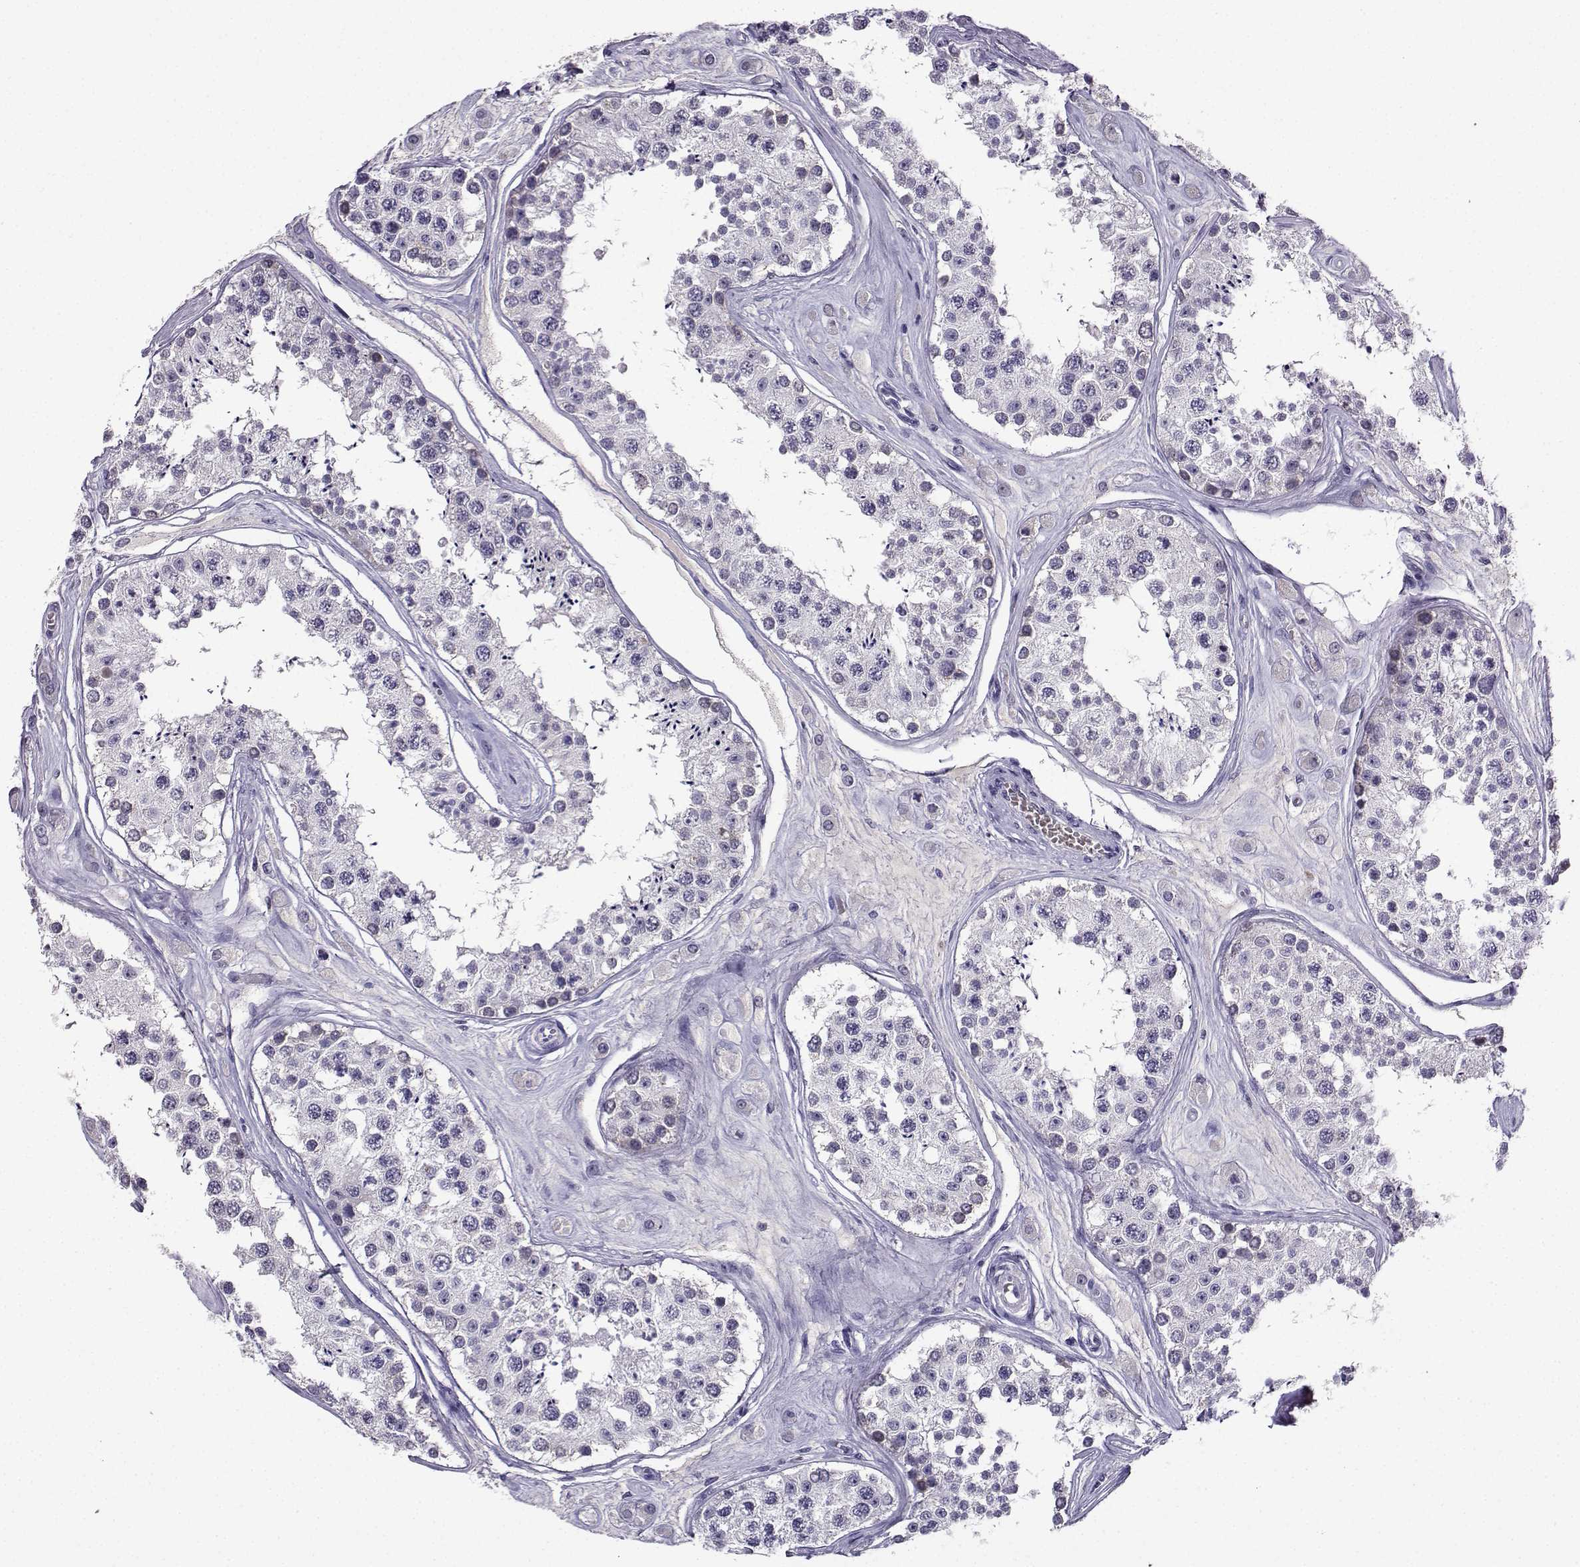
{"staining": {"intensity": "negative", "quantity": "none", "location": "none"}, "tissue": "testis", "cell_type": "Cells in seminiferous ducts", "image_type": "normal", "snomed": [{"axis": "morphology", "description": "Normal tissue, NOS"}, {"axis": "topography", "description": "Testis"}], "caption": "Testis stained for a protein using immunohistochemistry exhibits no expression cells in seminiferous ducts.", "gene": "LRFN2", "patient": {"sex": "male", "age": 25}}